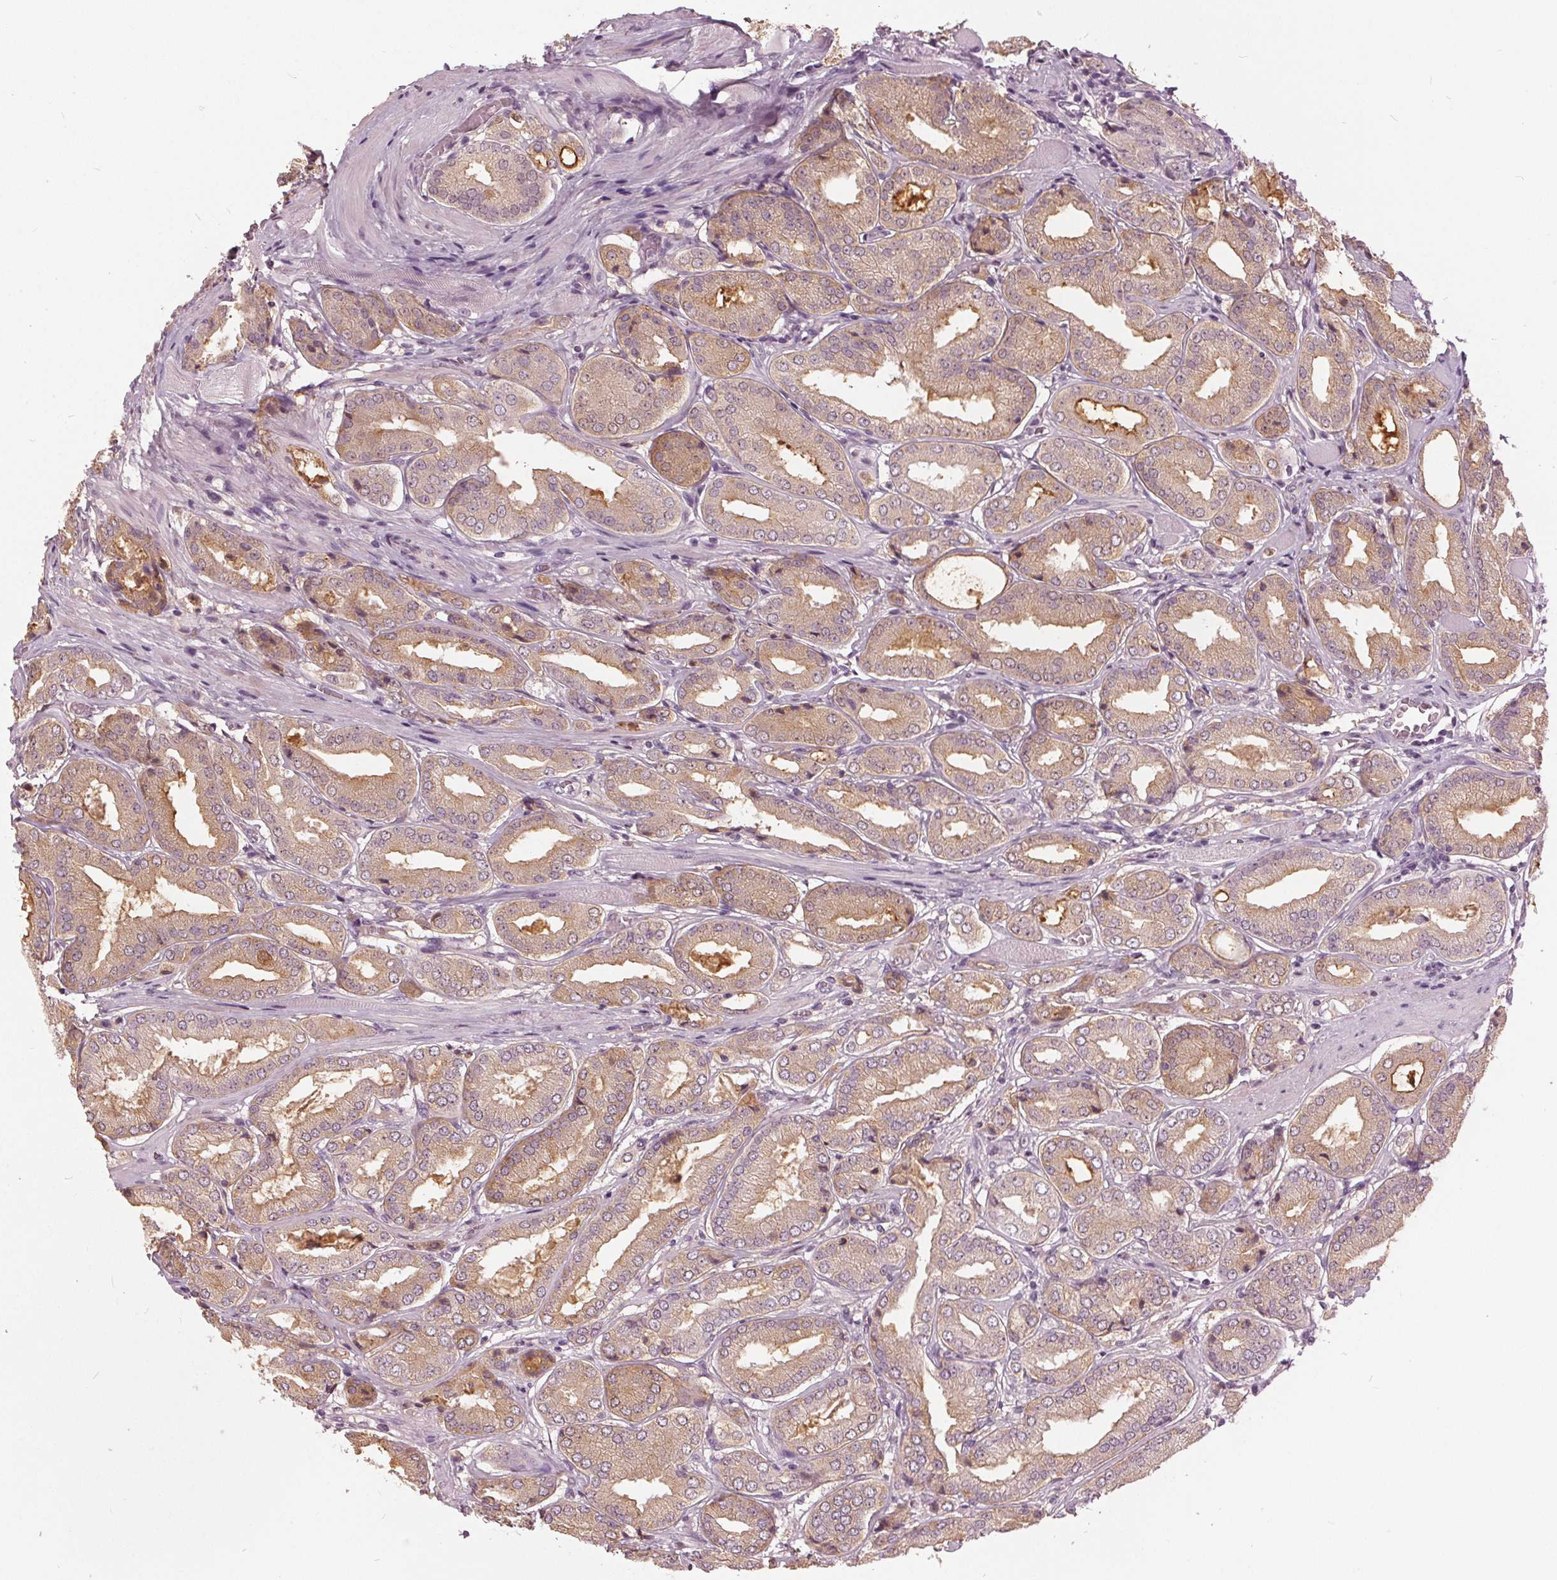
{"staining": {"intensity": "moderate", "quantity": "25%-75%", "location": "cytoplasmic/membranous"}, "tissue": "prostate cancer", "cell_type": "Tumor cells", "image_type": "cancer", "snomed": [{"axis": "morphology", "description": "Adenocarcinoma, NOS"}, {"axis": "topography", "description": "Prostate"}], "caption": "Moderate cytoplasmic/membranous protein positivity is seen in about 25%-75% of tumor cells in prostate adenocarcinoma.", "gene": "KLK13", "patient": {"sex": "male", "age": 63}}